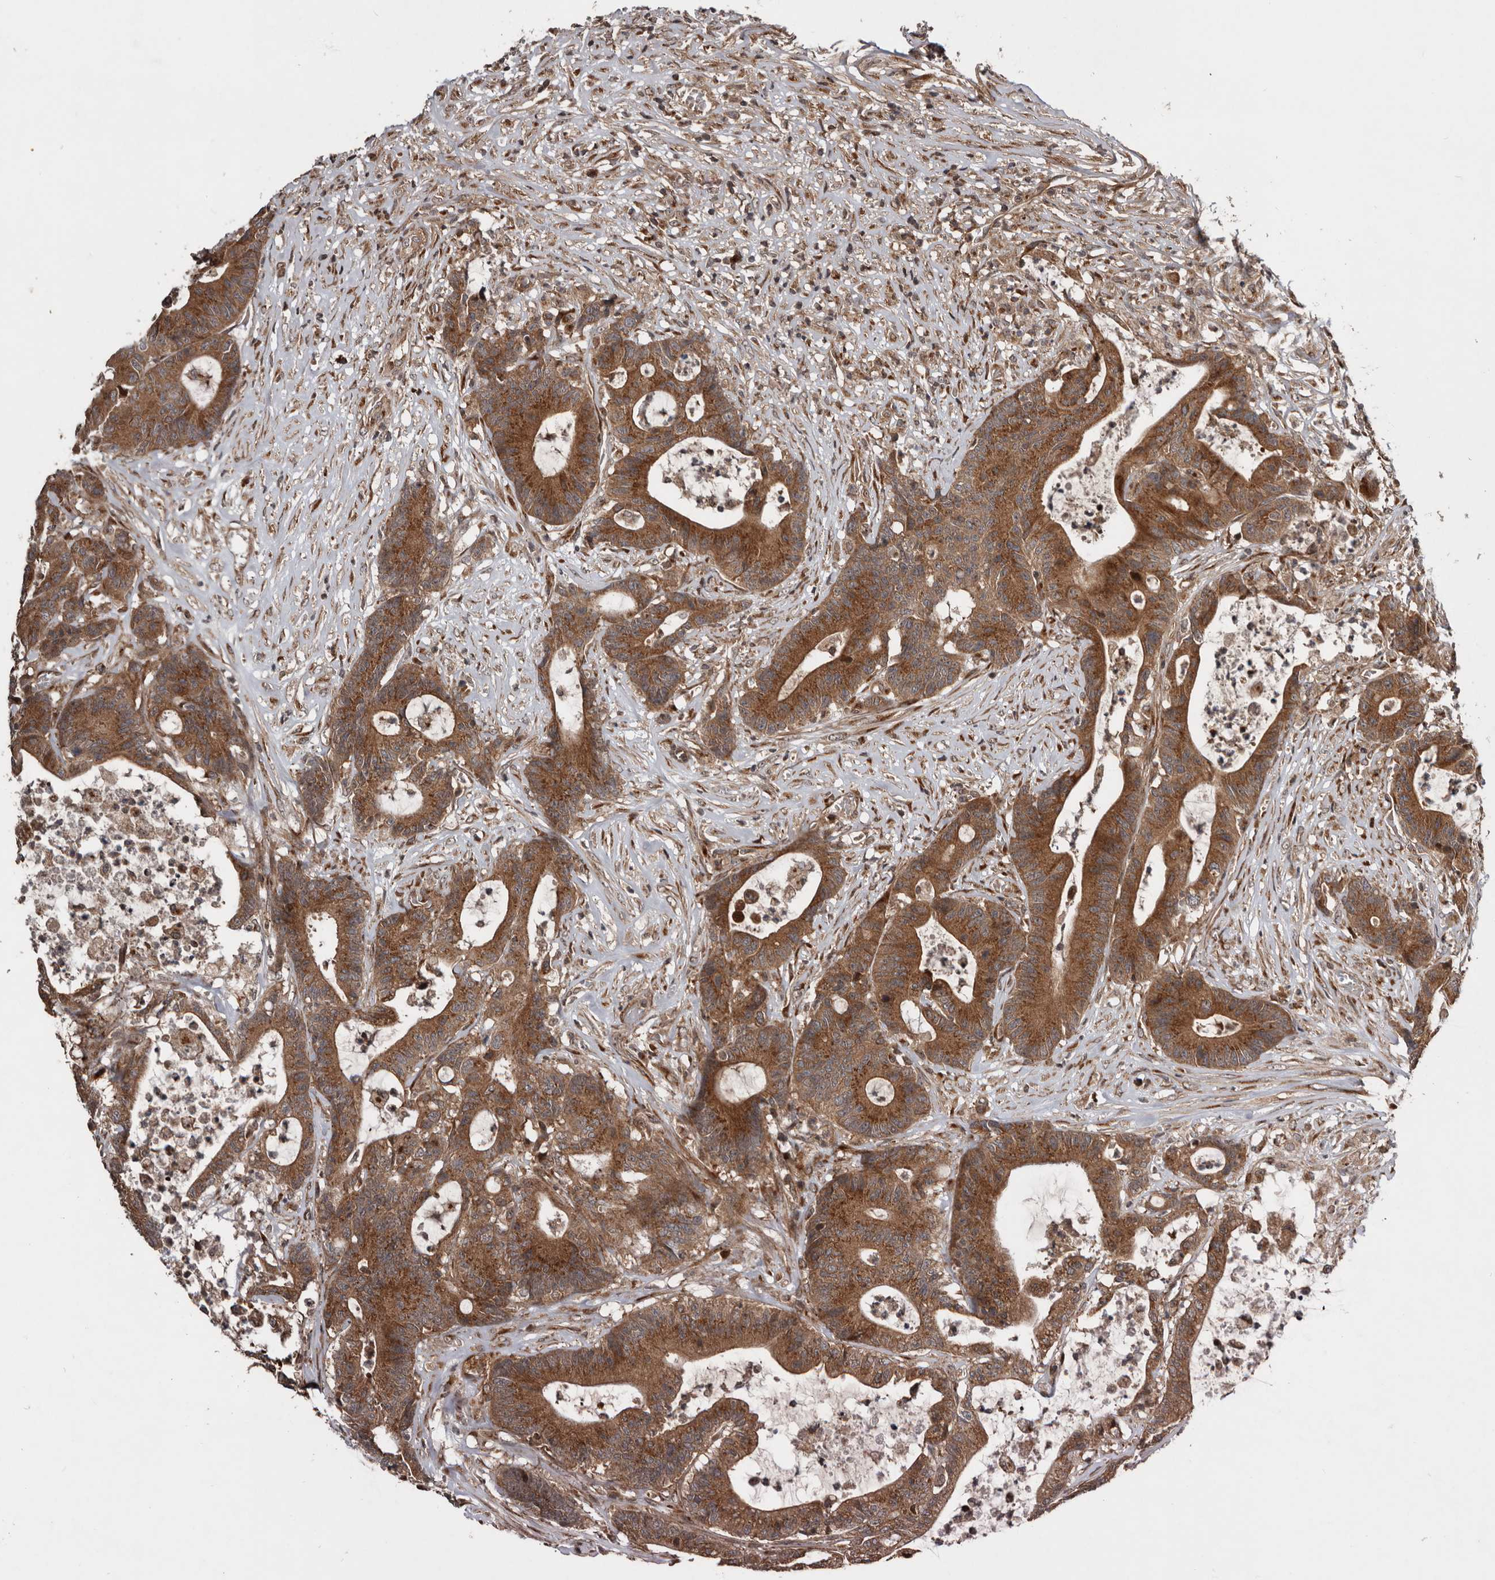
{"staining": {"intensity": "strong", "quantity": ">75%", "location": "cytoplasmic/membranous"}, "tissue": "colorectal cancer", "cell_type": "Tumor cells", "image_type": "cancer", "snomed": [{"axis": "morphology", "description": "Adenocarcinoma, NOS"}, {"axis": "topography", "description": "Colon"}], "caption": "Immunohistochemical staining of colorectal cancer (adenocarcinoma) displays high levels of strong cytoplasmic/membranous protein positivity in approximately >75% of tumor cells.", "gene": "CCDC190", "patient": {"sex": "female", "age": 84}}